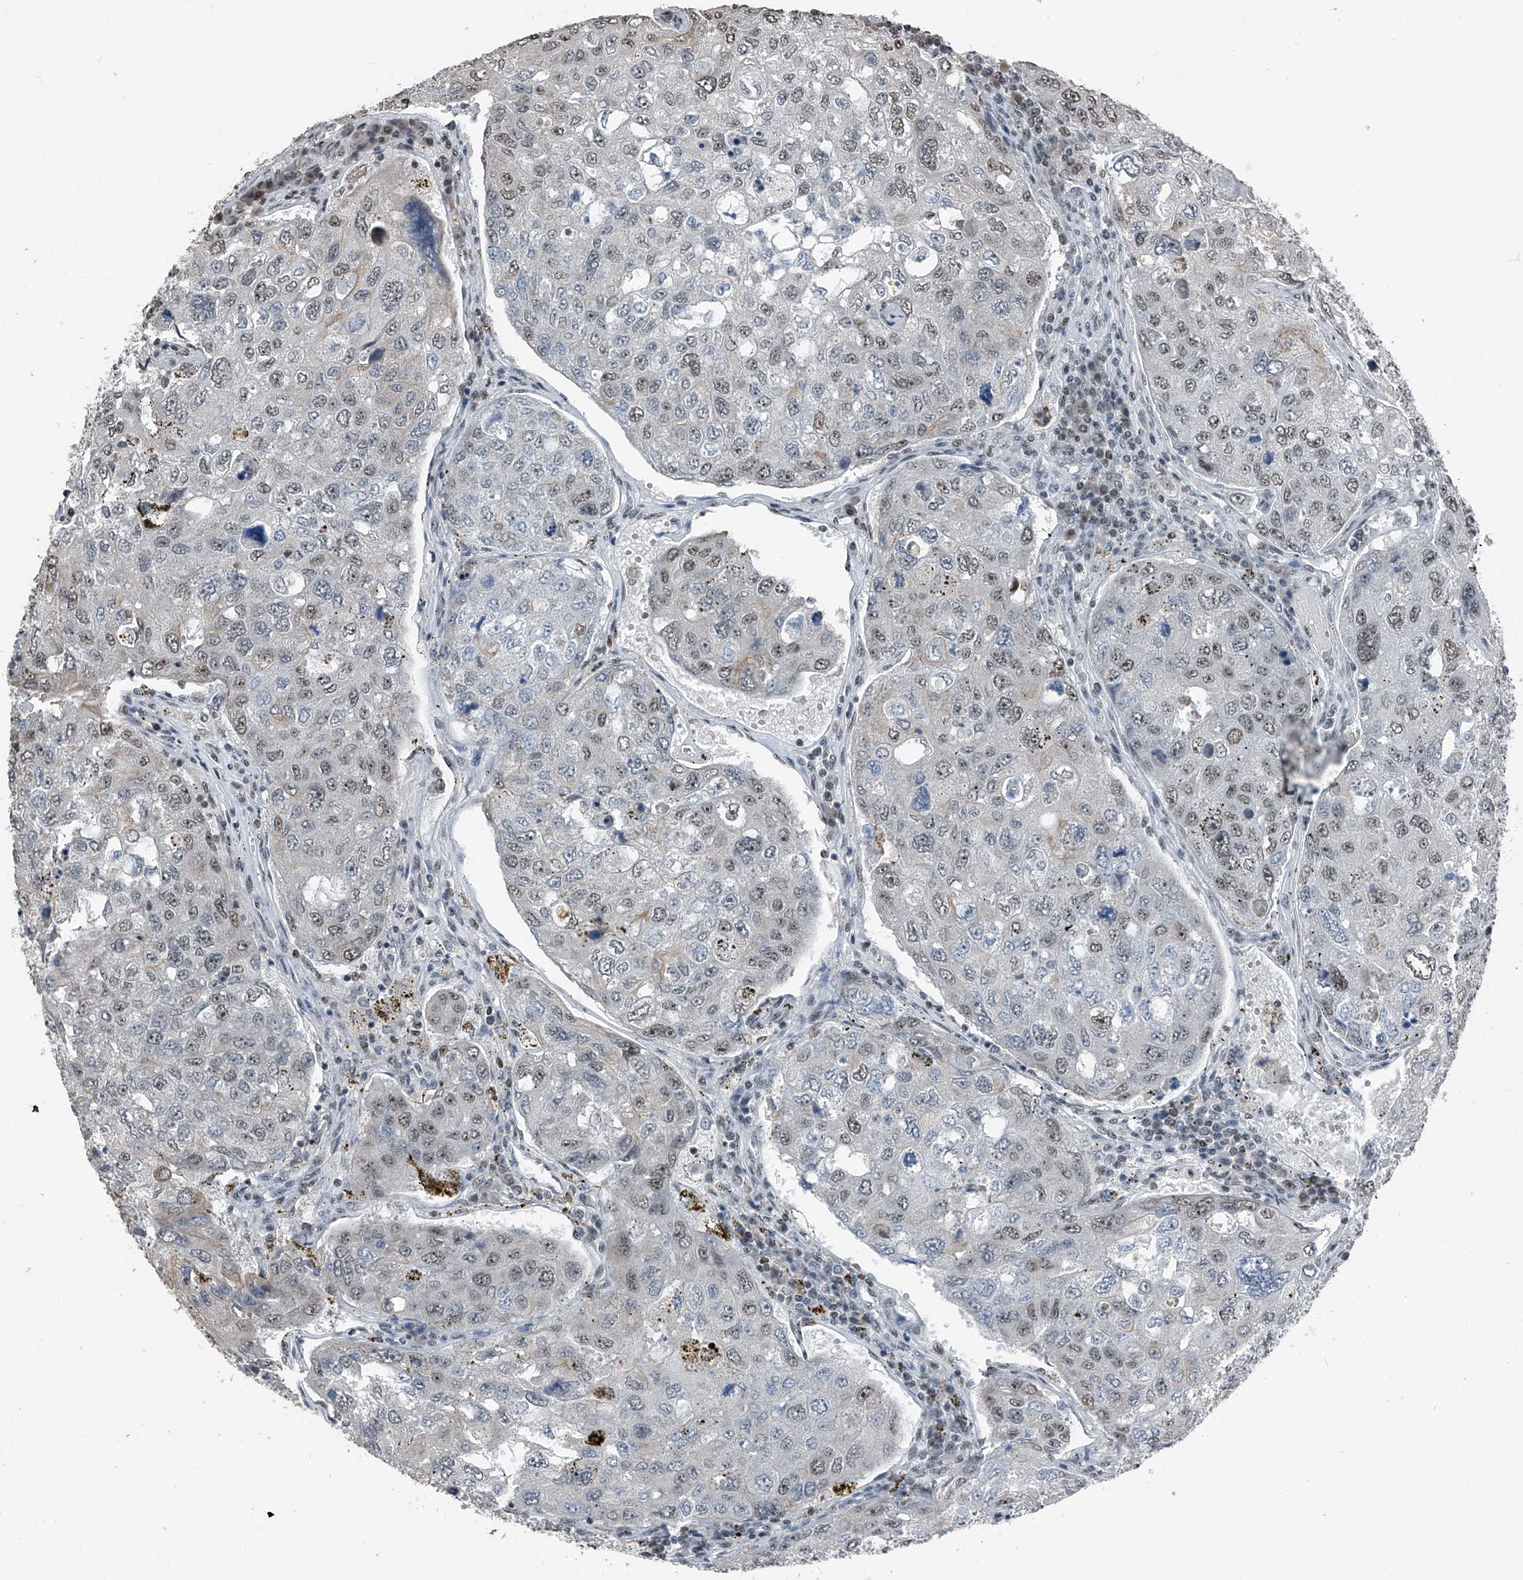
{"staining": {"intensity": "weak", "quantity": "25%-75%", "location": "nuclear"}, "tissue": "urothelial cancer", "cell_type": "Tumor cells", "image_type": "cancer", "snomed": [{"axis": "morphology", "description": "Urothelial carcinoma, High grade"}, {"axis": "topography", "description": "Lymph node"}, {"axis": "topography", "description": "Urinary bladder"}], "caption": "Protein analysis of urothelial cancer tissue exhibits weak nuclear expression in approximately 25%-75% of tumor cells. The staining was performed using DAB (3,3'-diaminobenzidine), with brown indicating positive protein expression. Nuclei are stained blue with hematoxylin.", "gene": "TCOF1", "patient": {"sex": "male", "age": 51}}